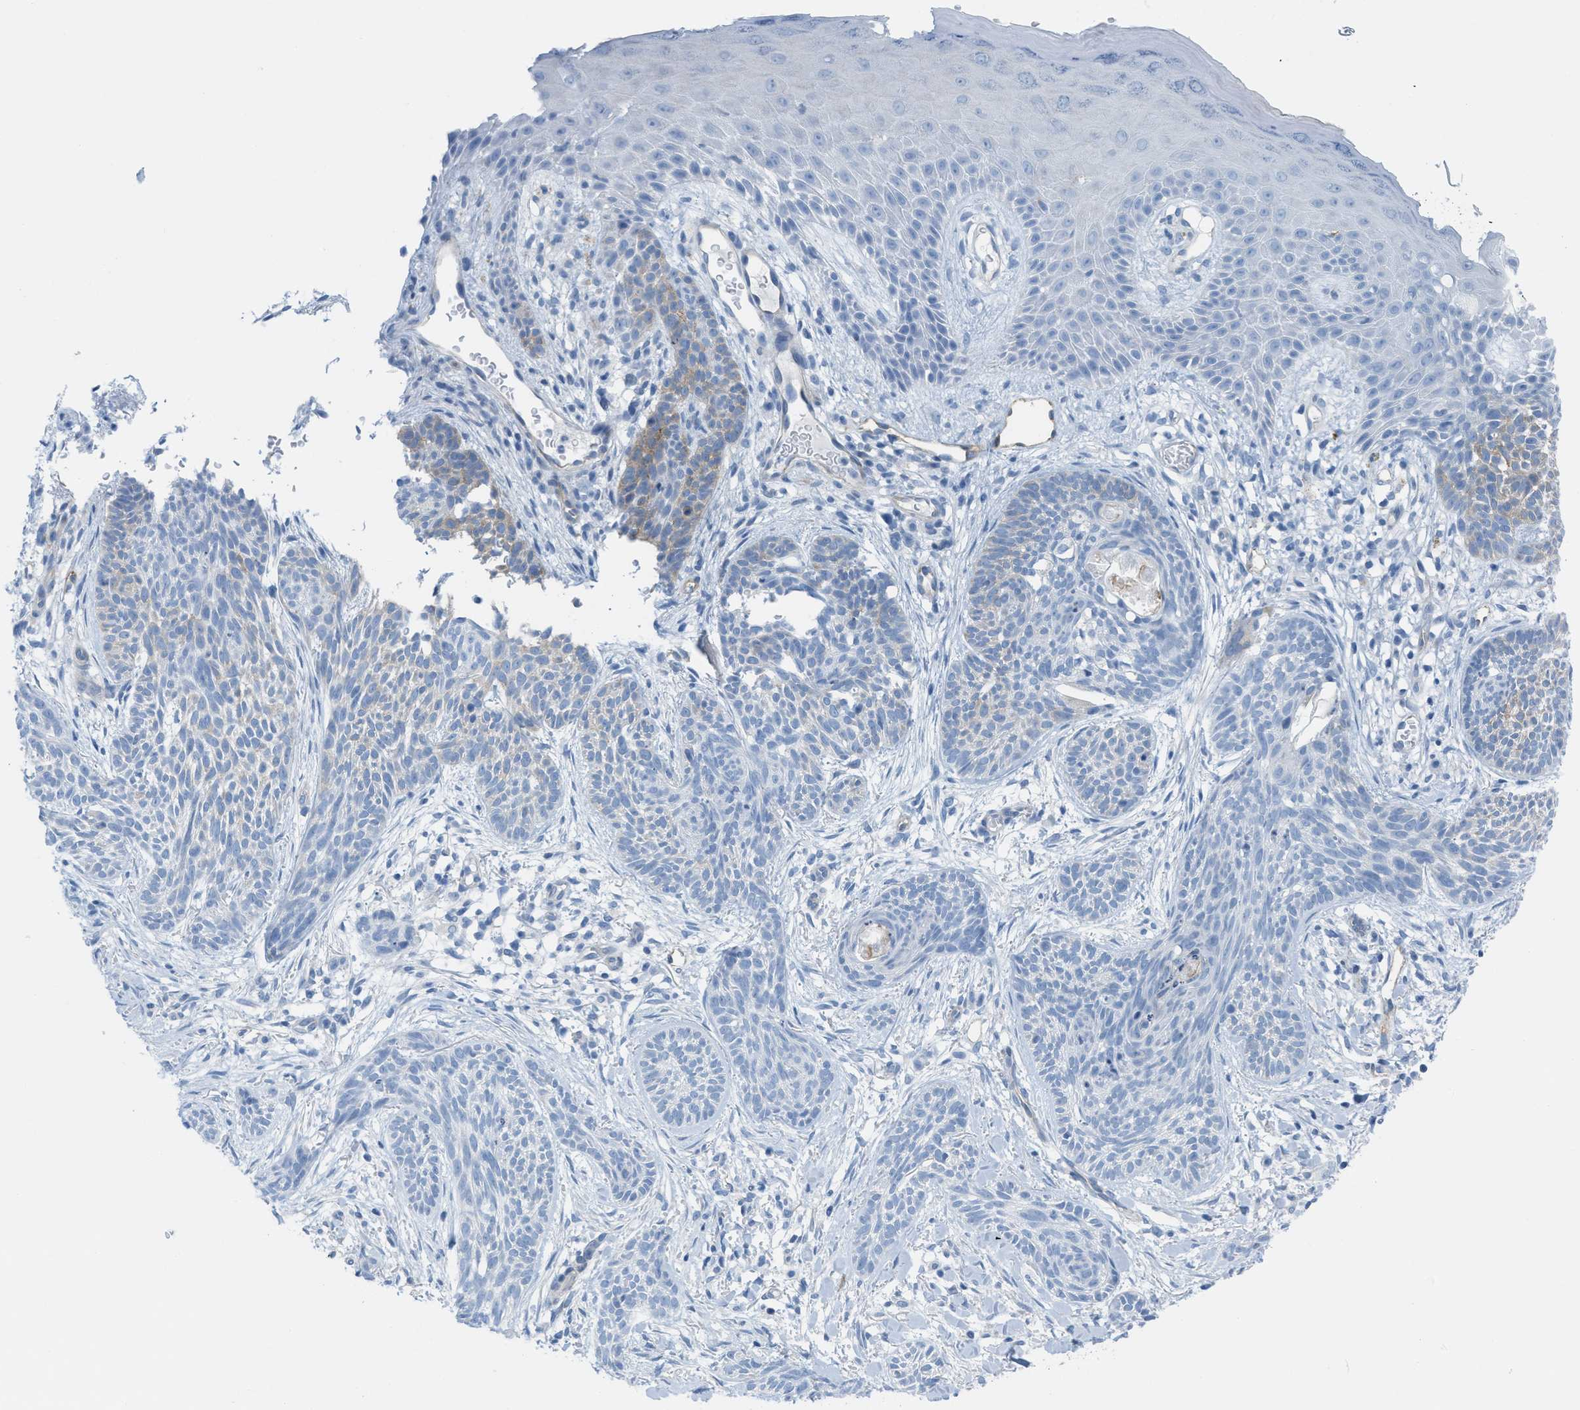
{"staining": {"intensity": "weak", "quantity": "<25%", "location": "cytoplasmic/membranous"}, "tissue": "skin cancer", "cell_type": "Tumor cells", "image_type": "cancer", "snomed": [{"axis": "morphology", "description": "Basal cell carcinoma"}, {"axis": "topography", "description": "Skin"}], "caption": "Skin cancer (basal cell carcinoma) stained for a protein using IHC reveals no expression tumor cells.", "gene": "ASGR1", "patient": {"sex": "female", "age": 59}}